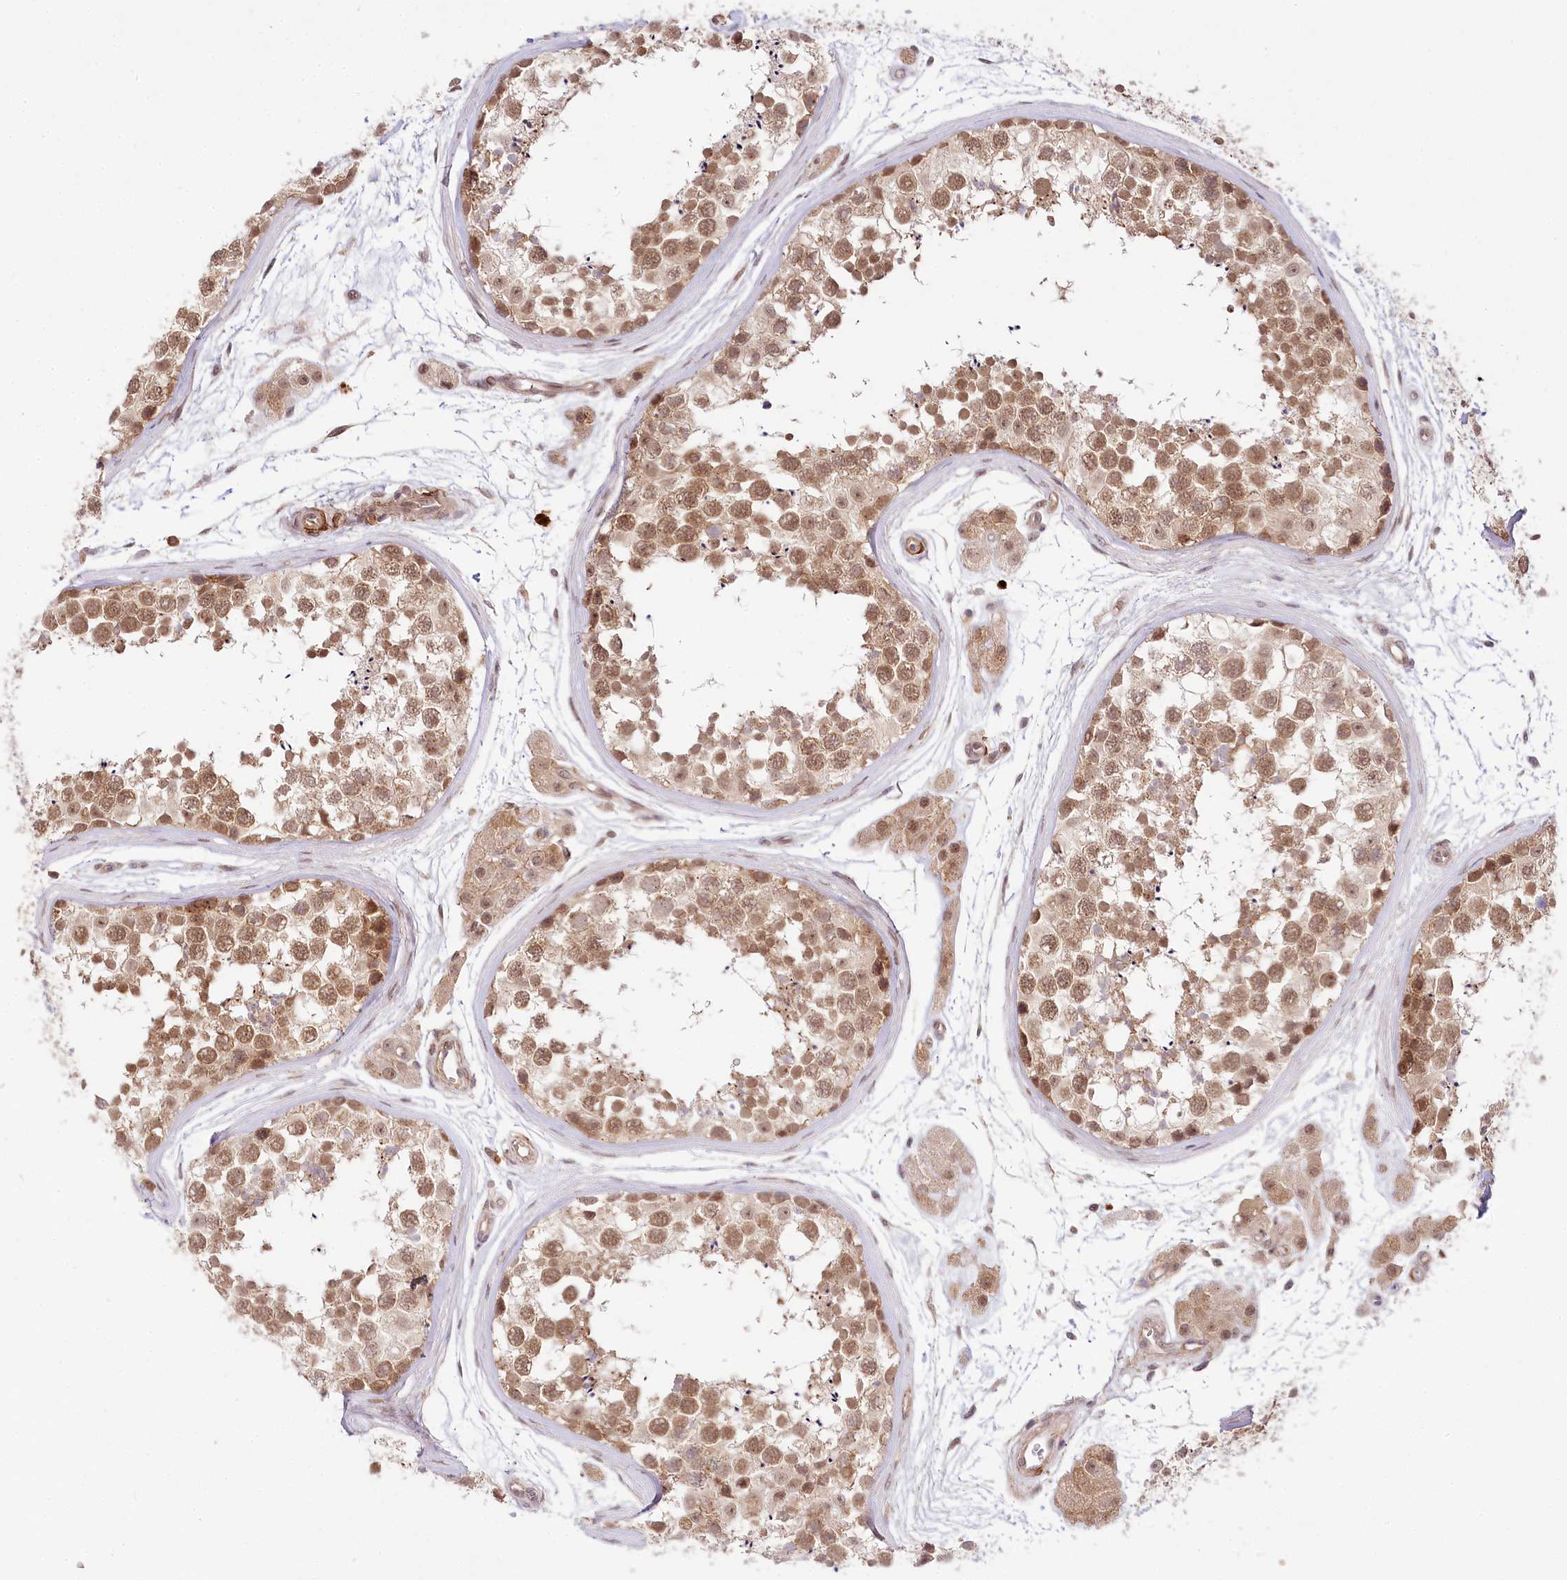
{"staining": {"intensity": "moderate", "quantity": ">75%", "location": "cytoplasmic/membranous,nuclear"}, "tissue": "testis", "cell_type": "Cells in seminiferous ducts", "image_type": "normal", "snomed": [{"axis": "morphology", "description": "Normal tissue, NOS"}, {"axis": "topography", "description": "Testis"}], "caption": "Immunohistochemistry (IHC) of benign human testis demonstrates medium levels of moderate cytoplasmic/membranous,nuclear positivity in about >75% of cells in seminiferous ducts.", "gene": "TUBGCP2", "patient": {"sex": "male", "age": 56}}